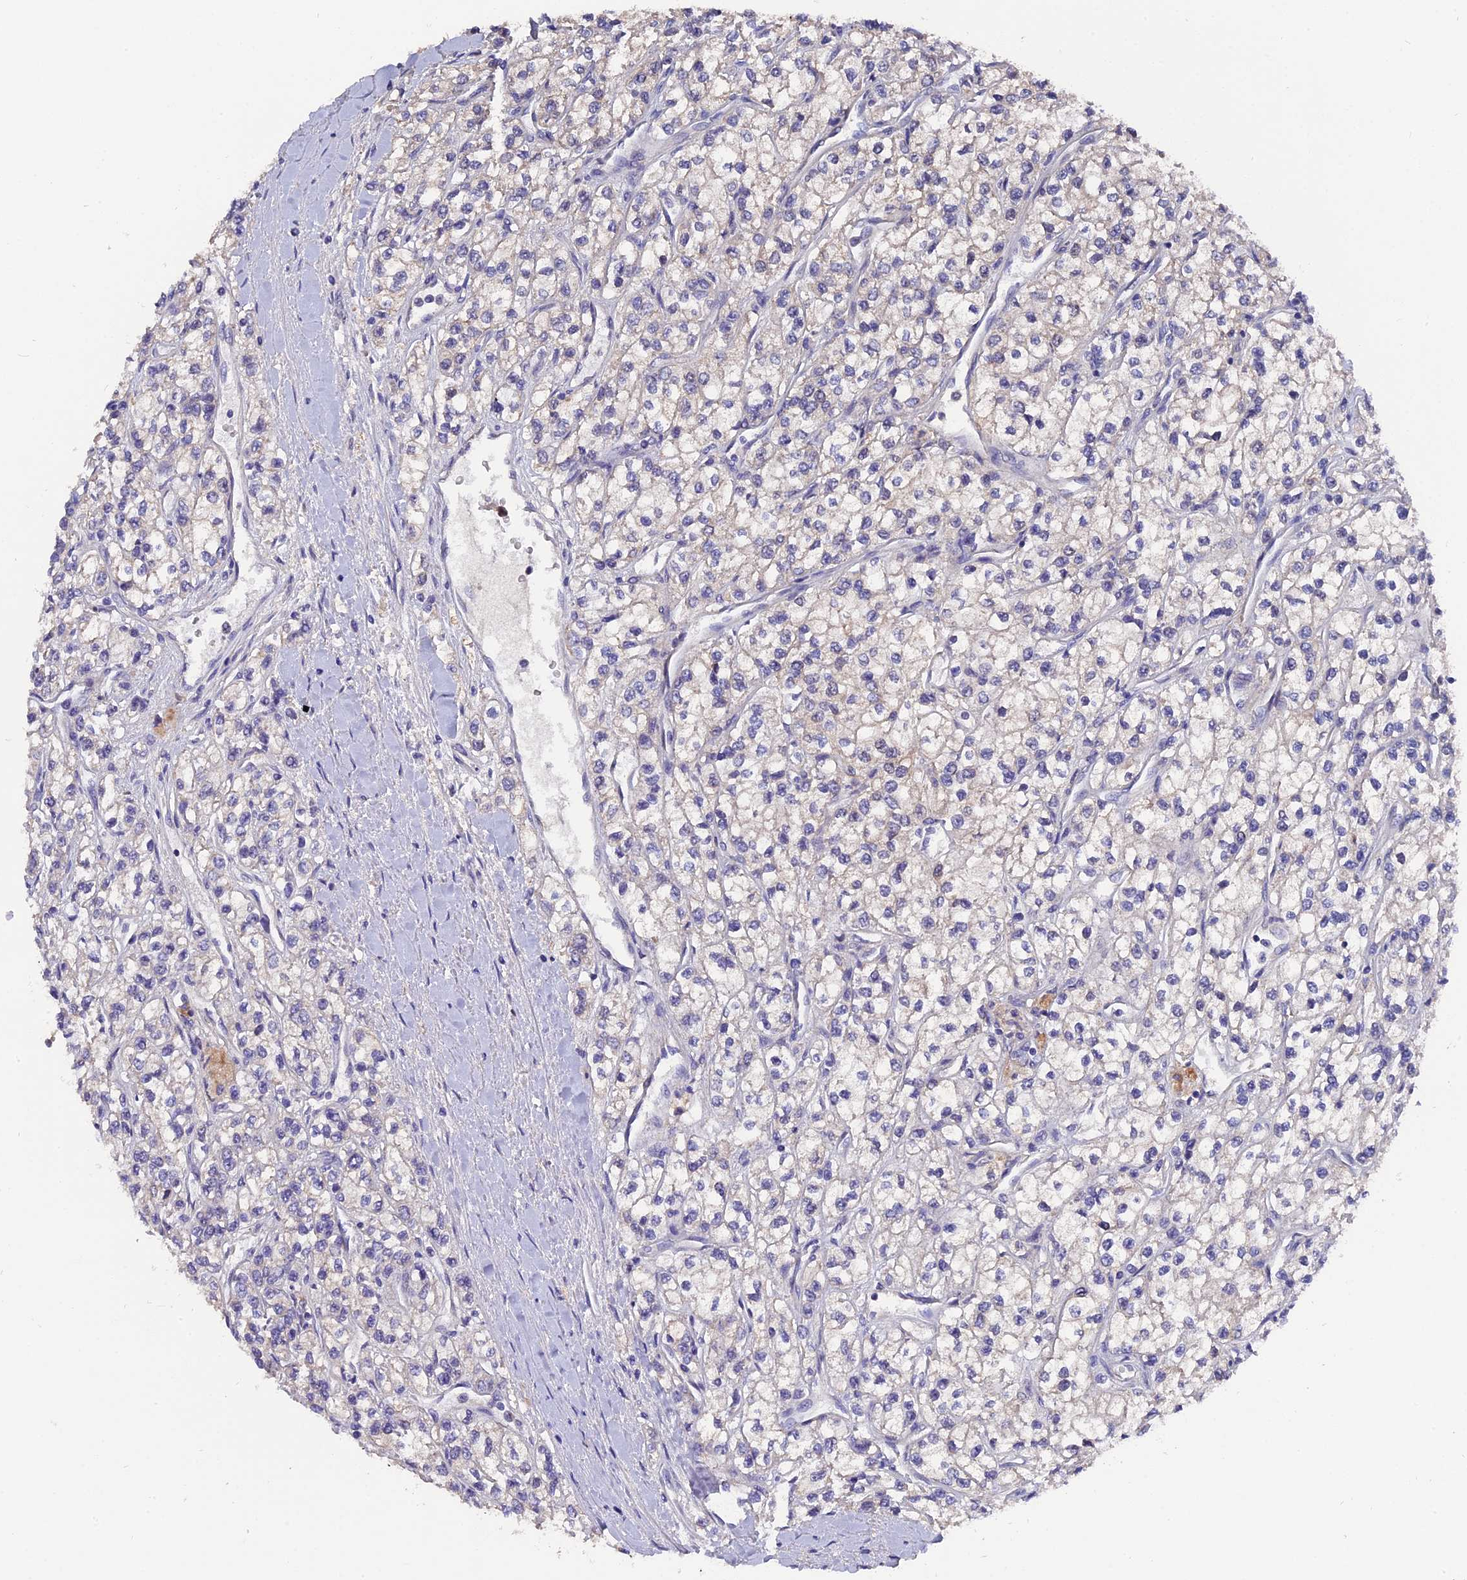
{"staining": {"intensity": "negative", "quantity": "none", "location": "none"}, "tissue": "renal cancer", "cell_type": "Tumor cells", "image_type": "cancer", "snomed": [{"axis": "morphology", "description": "Adenocarcinoma, NOS"}, {"axis": "topography", "description": "Kidney"}], "caption": "This is an immunohistochemistry photomicrograph of human adenocarcinoma (renal). There is no expression in tumor cells.", "gene": "ZCCHC2", "patient": {"sex": "male", "age": 80}}